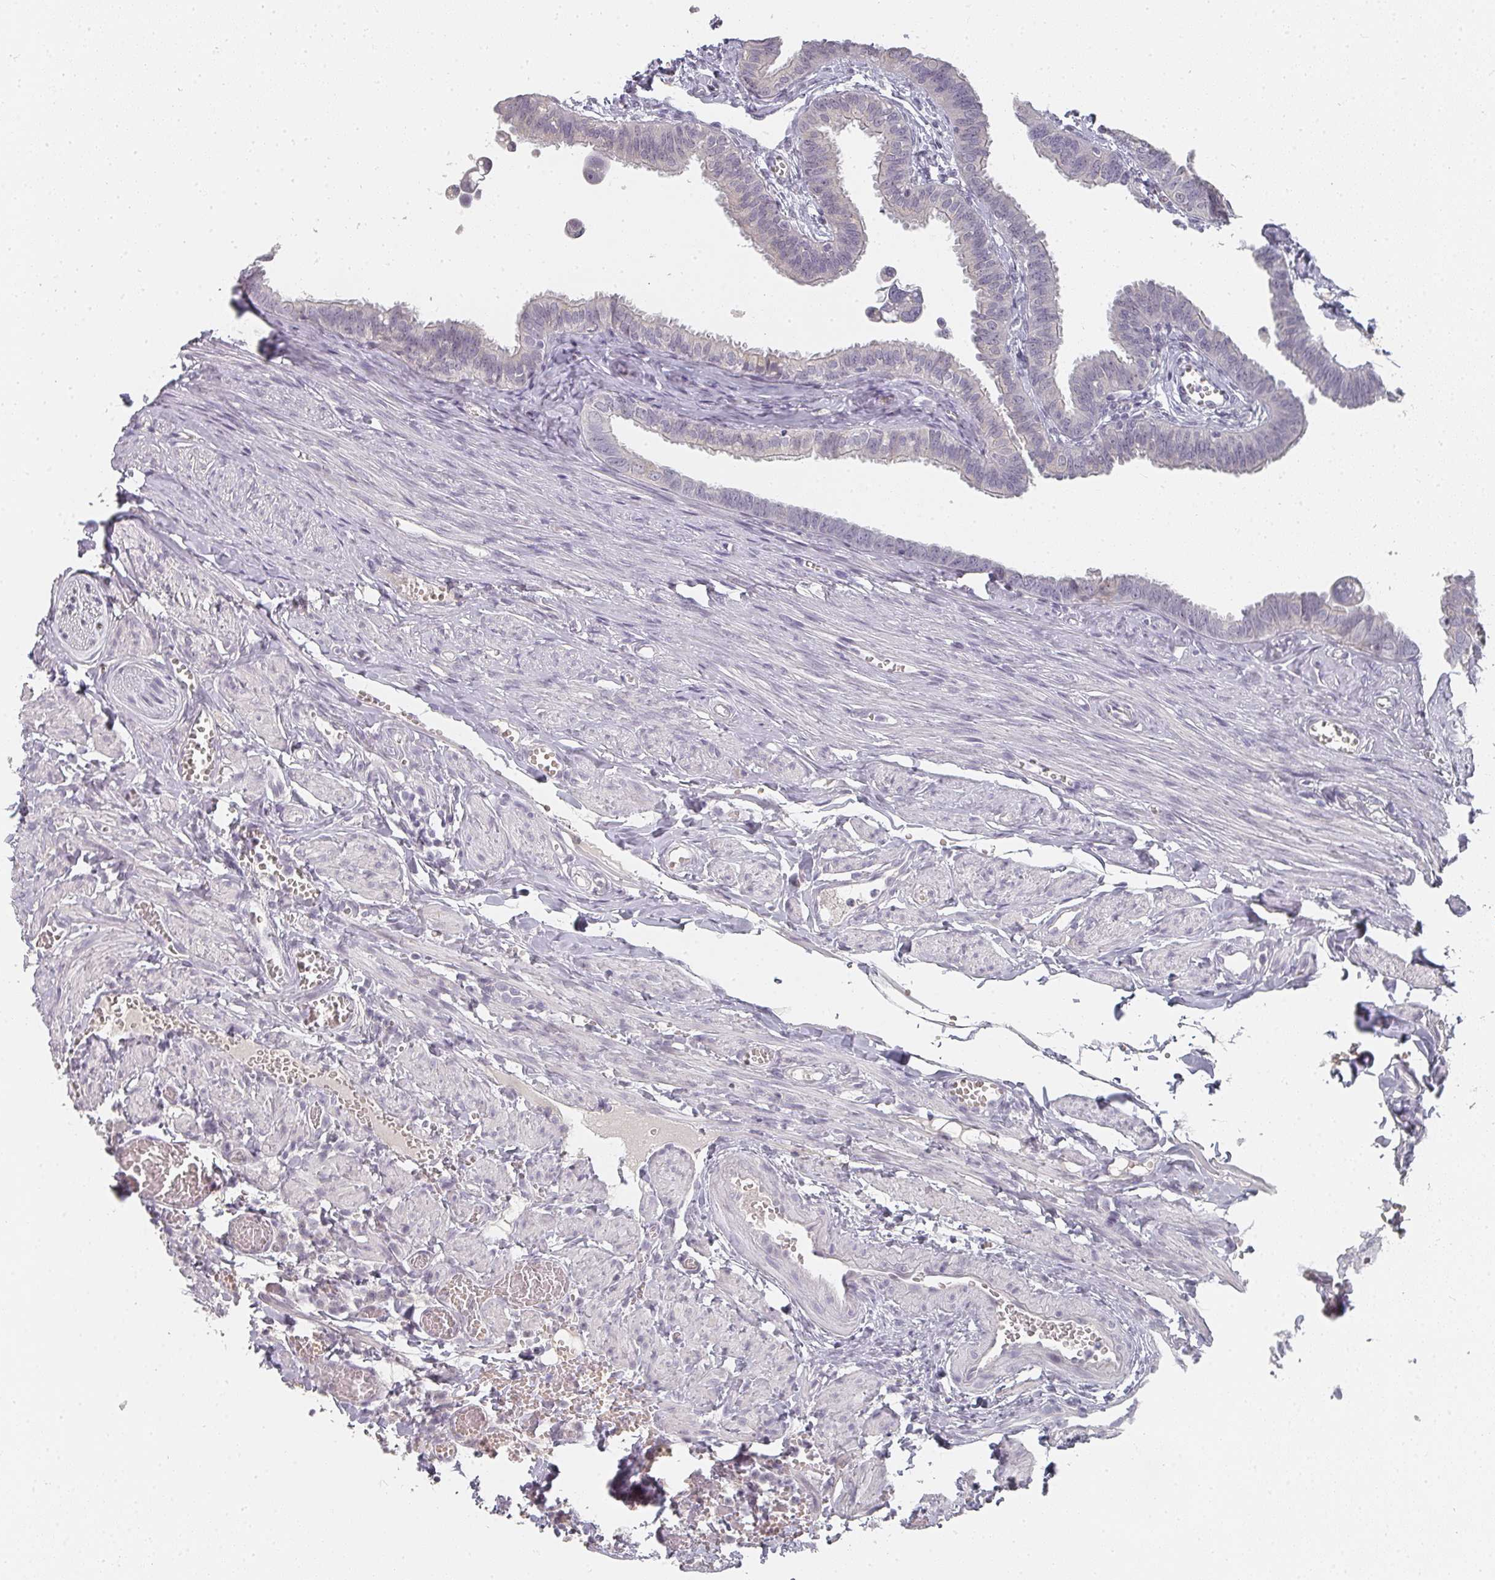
{"staining": {"intensity": "weak", "quantity": "<25%", "location": "cytoplasmic/membranous"}, "tissue": "fallopian tube", "cell_type": "Glandular cells", "image_type": "normal", "snomed": [{"axis": "morphology", "description": "Normal tissue, NOS"}, {"axis": "morphology", "description": "Carcinoma, NOS"}, {"axis": "topography", "description": "Fallopian tube"}, {"axis": "topography", "description": "Ovary"}], "caption": "High power microscopy photomicrograph of an immunohistochemistry image of benign fallopian tube, revealing no significant staining in glandular cells.", "gene": "SHISA2", "patient": {"sex": "female", "age": 59}}